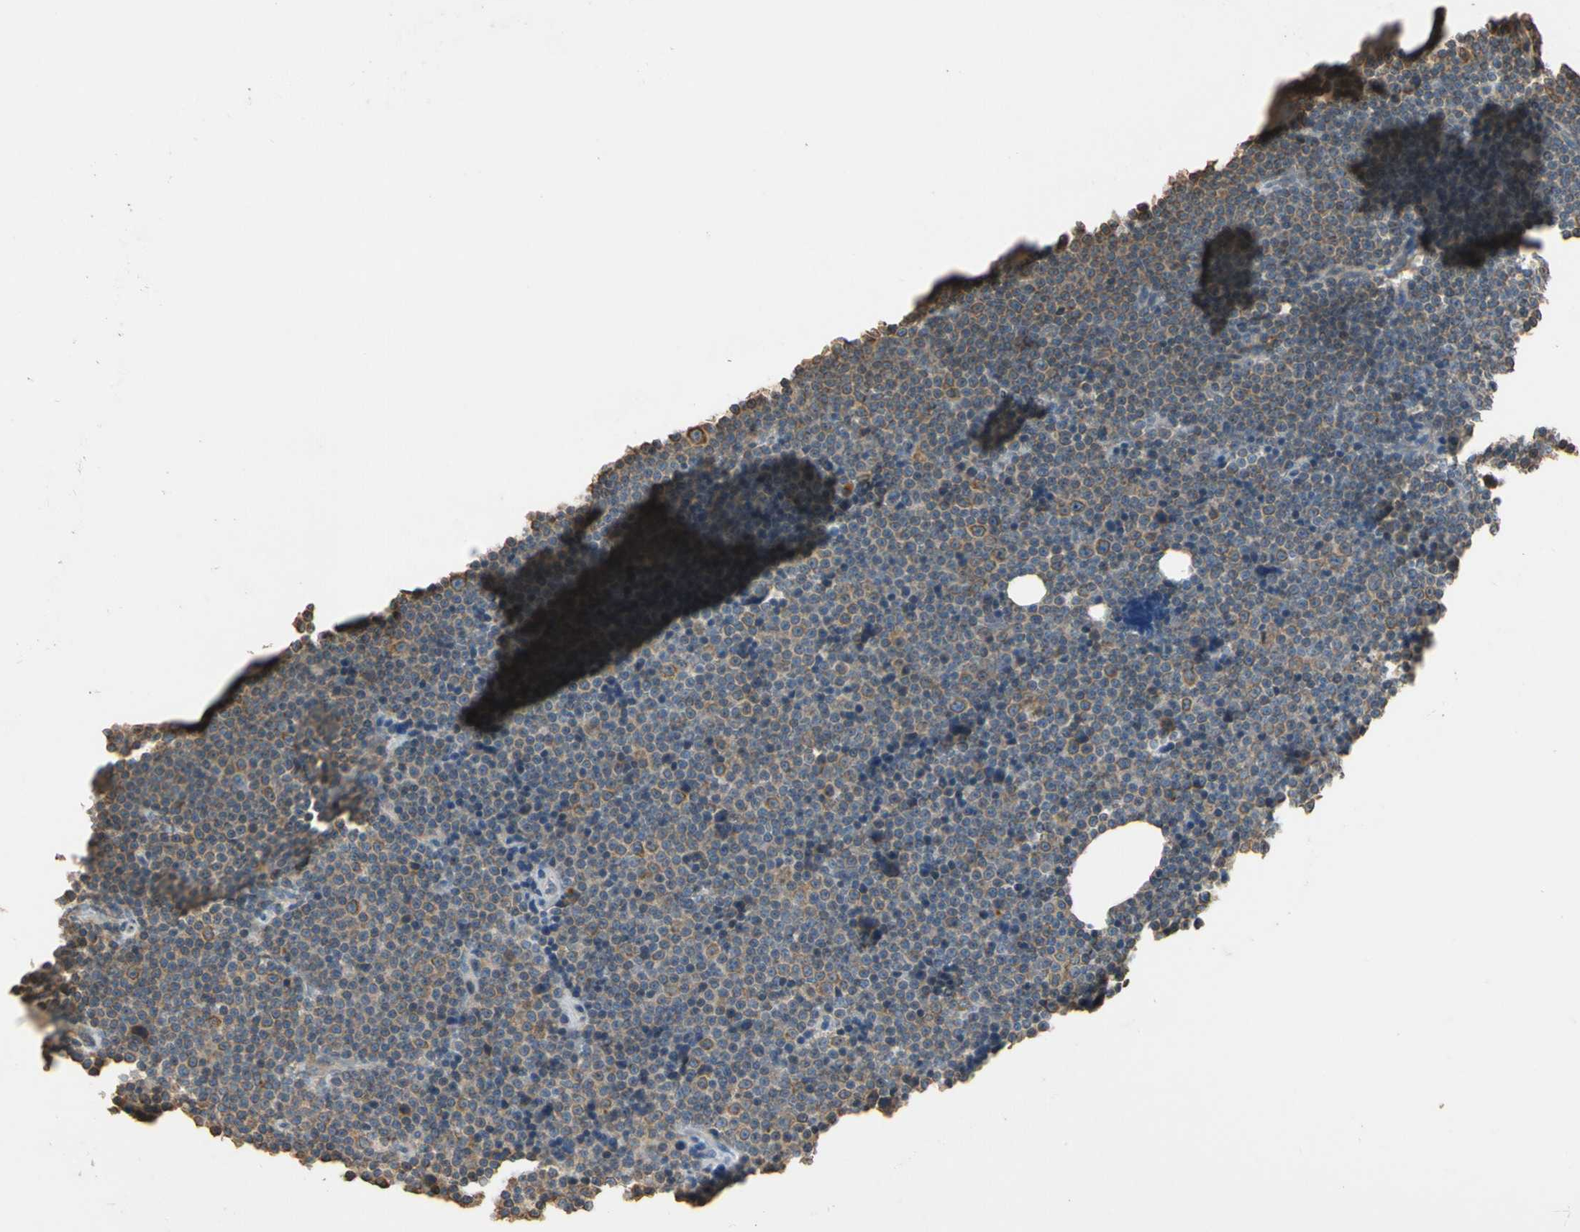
{"staining": {"intensity": "moderate", "quantity": "25%-75%", "location": "cytoplasmic/membranous"}, "tissue": "lymphoma", "cell_type": "Tumor cells", "image_type": "cancer", "snomed": [{"axis": "morphology", "description": "Malignant lymphoma, non-Hodgkin's type, Low grade"}, {"axis": "topography", "description": "Lymph node"}], "caption": "This image exhibits malignant lymphoma, non-Hodgkin's type (low-grade) stained with IHC to label a protein in brown. The cytoplasmic/membranous of tumor cells show moderate positivity for the protein. Nuclei are counter-stained blue.", "gene": "STX18", "patient": {"sex": "female", "age": 67}}